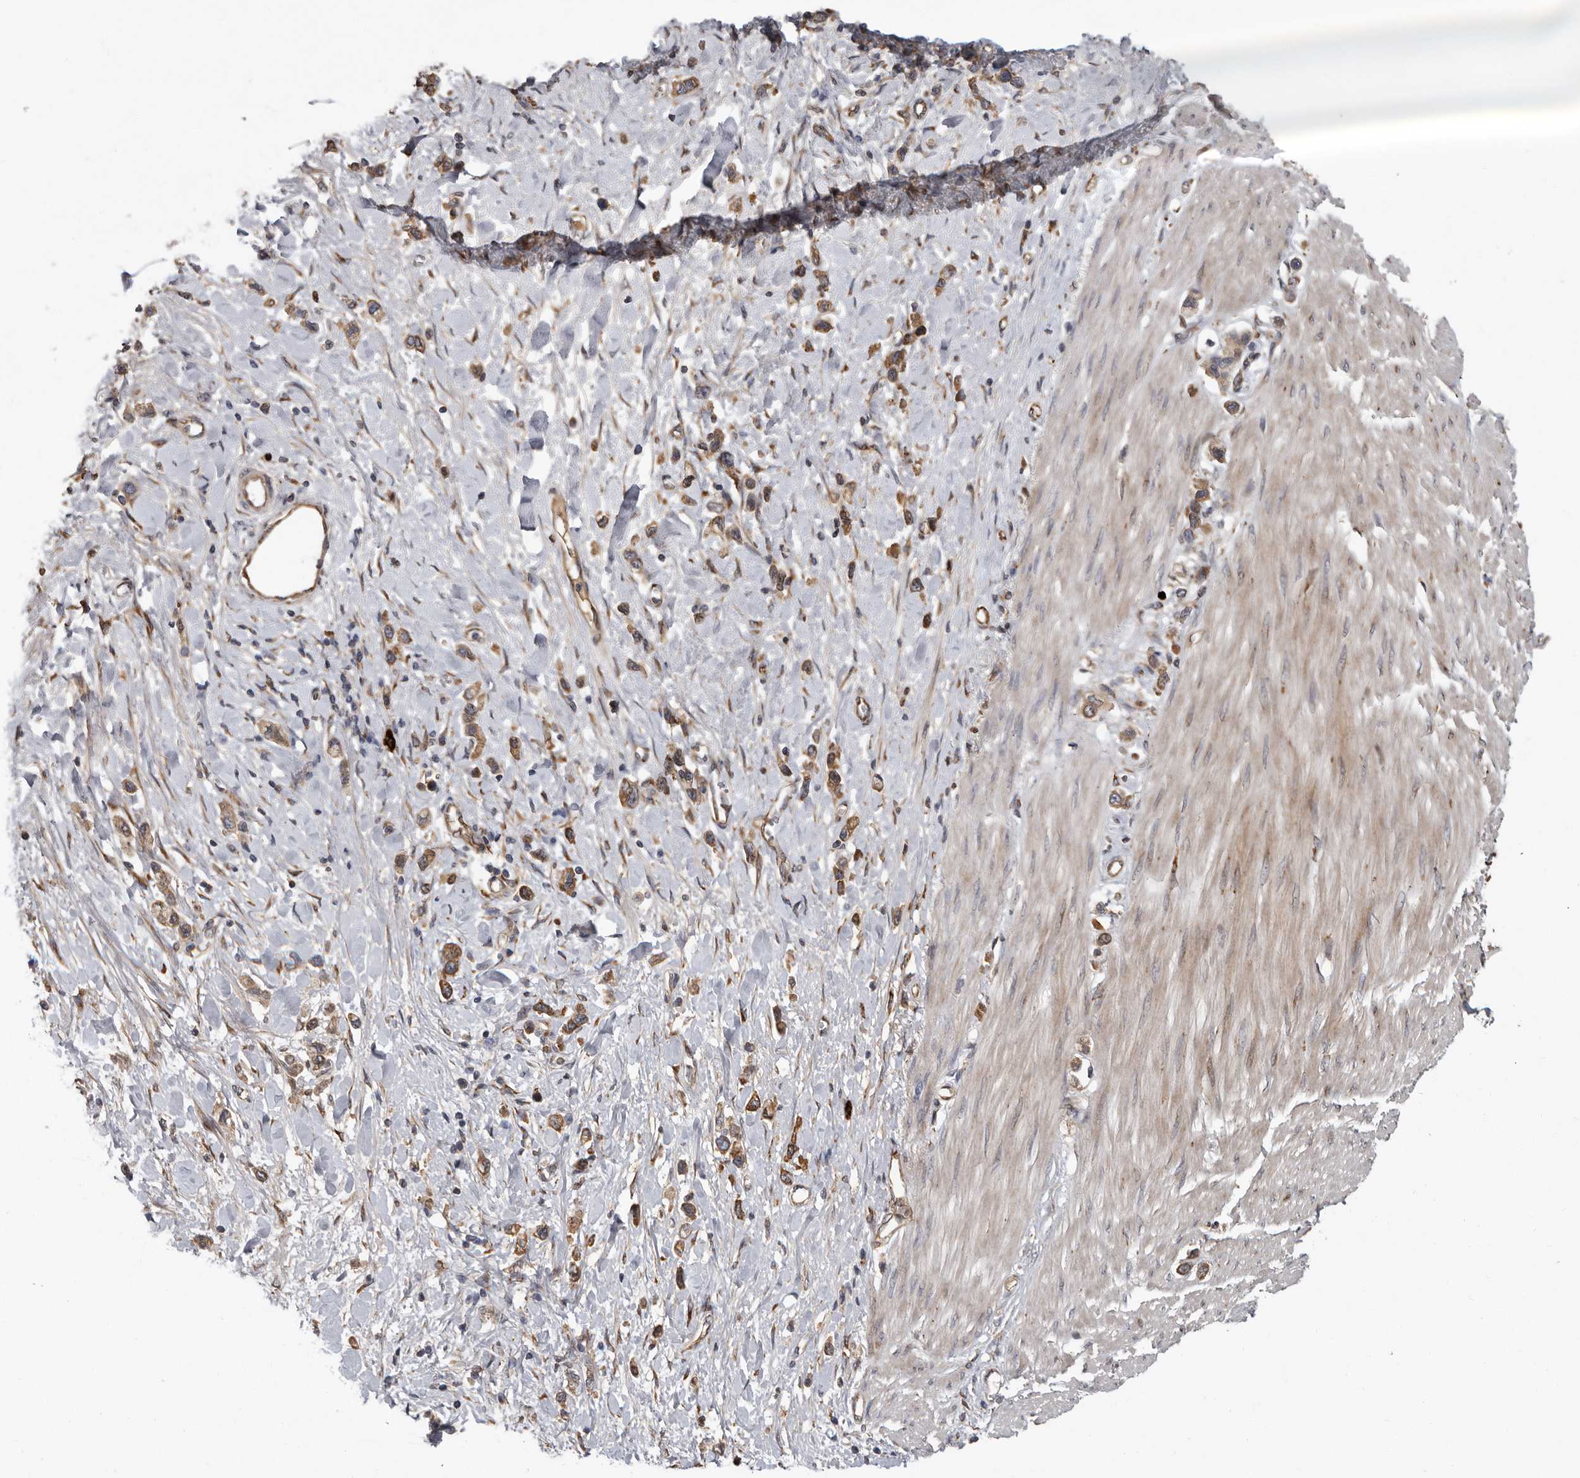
{"staining": {"intensity": "moderate", "quantity": ">75%", "location": "cytoplasmic/membranous"}, "tissue": "stomach cancer", "cell_type": "Tumor cells", "image_type": "cancer", "snomed": [{"axis": "morphology", "description": "Adenocarcinoma, NOS"}, {"axis": "topography", "description": "Stomach"}], "caption": "Human adenocarcinoma (stomach) stained with a protein marker demonstrates moderate staining in tumor cells.", "gene": "MTF1", "patient": {"sex": "female", "age": 65}}